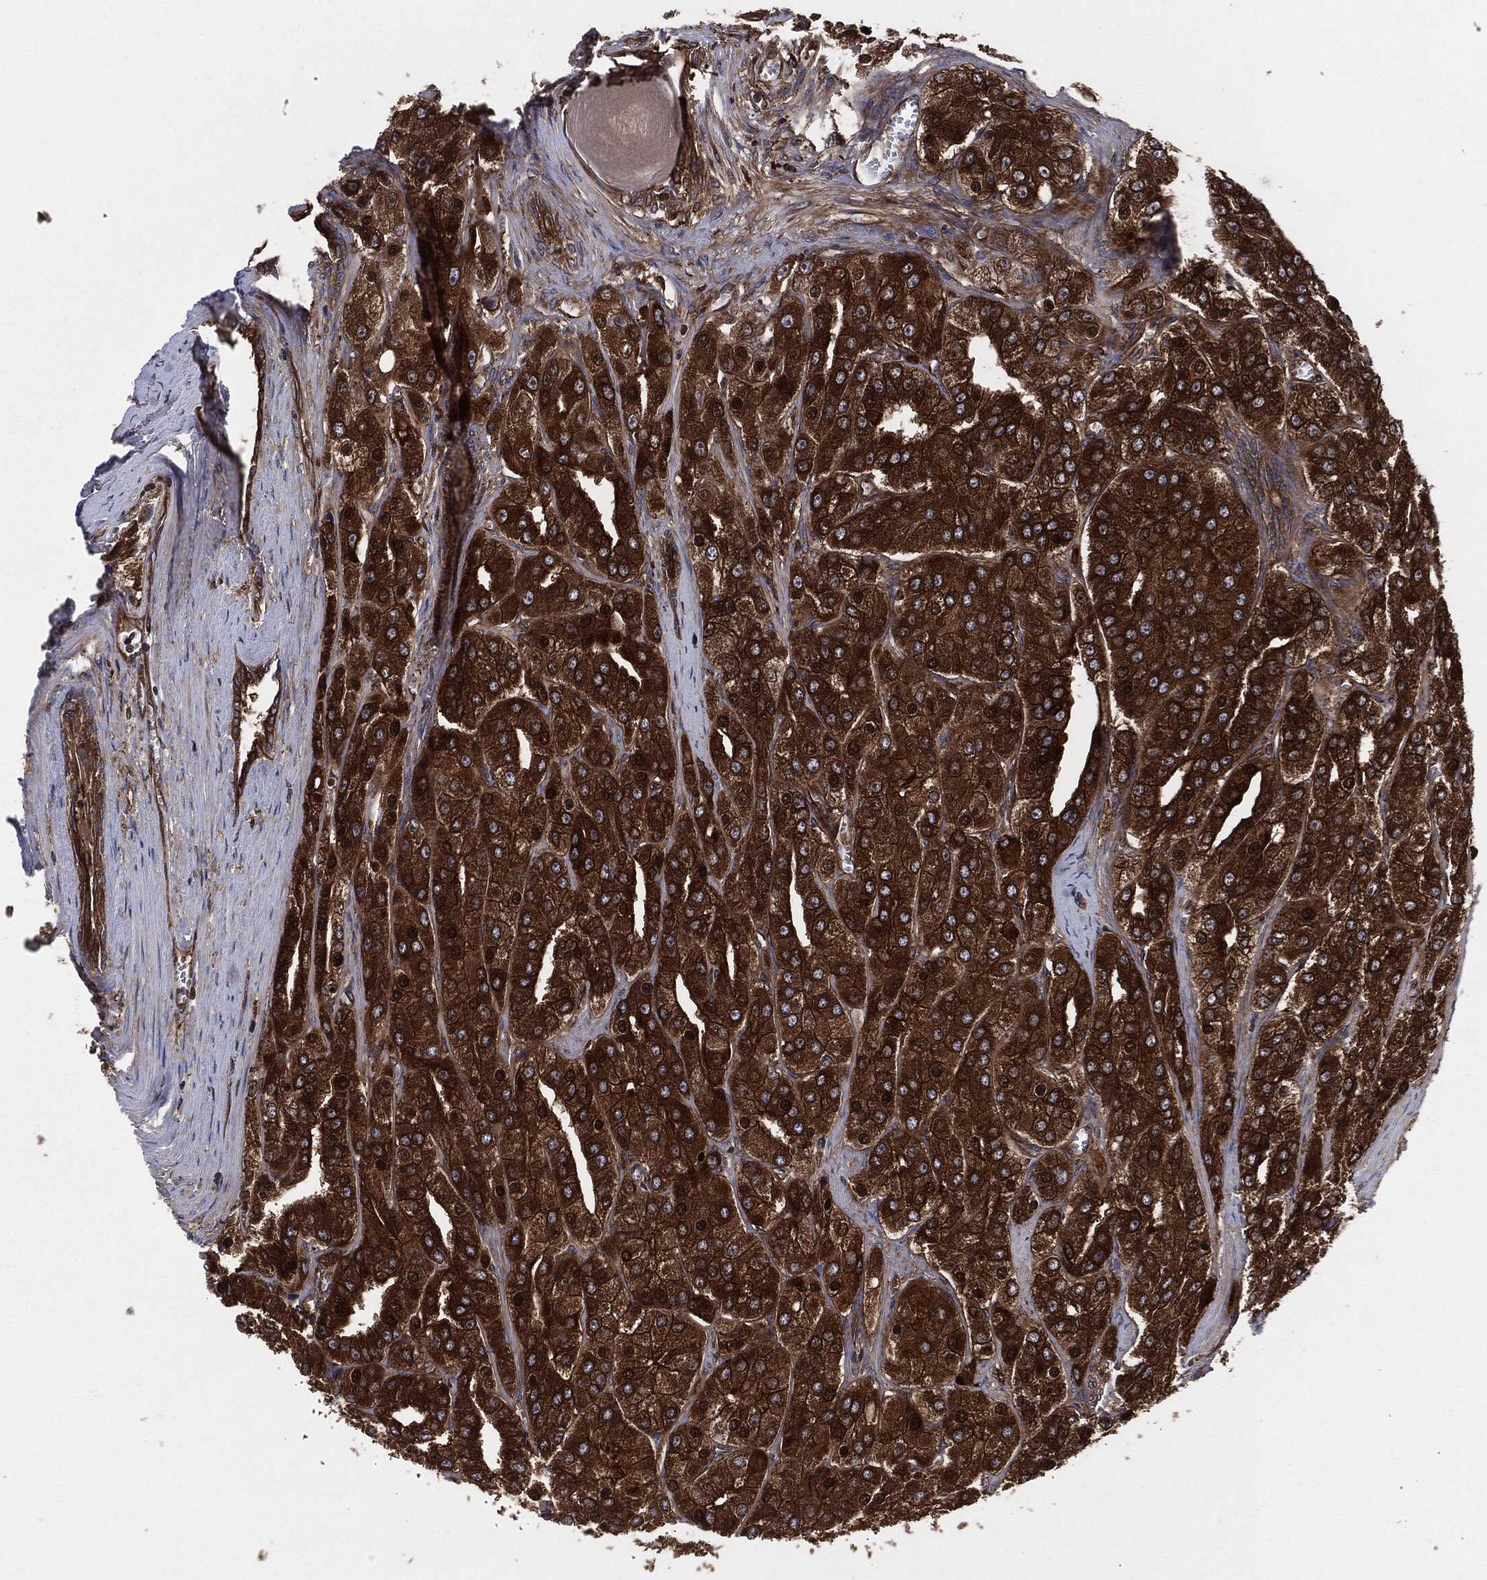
{"staining": {"intensity": "strong", "quantity": ">75%", "location": "cytoplasmic/membranous"}, "tissue": "prostate cancer", "cell_type": "Tumor cells", "image_type": "cancer", "snomed": [{"axis": "morphology", "description": "Adenocarcinoma, Low grade"}, {"axis": "topography", "description": "Prostate"}], "caption": "Prostate cancer stained with a protein marker reveals strong staining in tumor cells.", "gene": "XPNPEP1", "patient": {"sex": "male", "age": 69}}